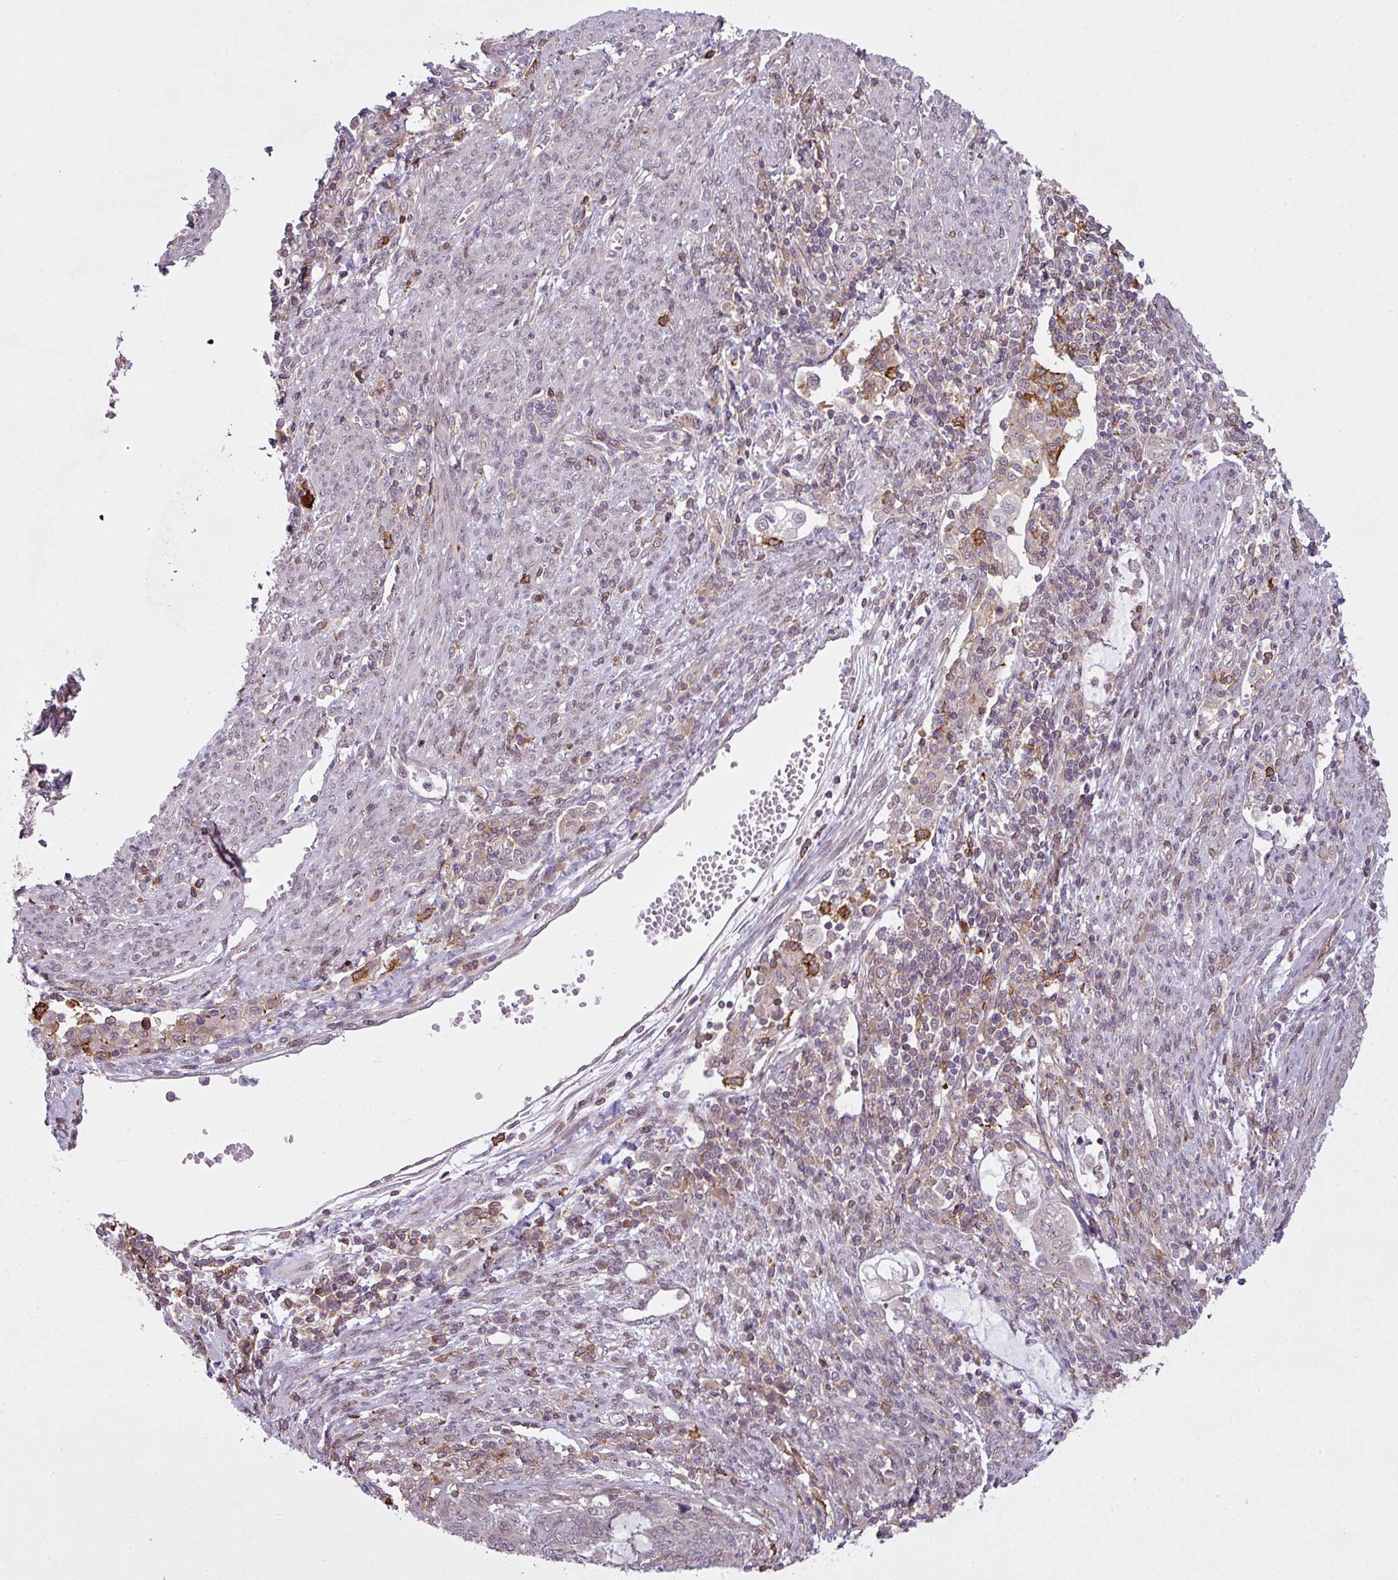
{"staining": {"intensity": "weak", "quantity": "<25%", "location": "cytoplasmic/membranous"}, "tissue": "endometrial cancer", "cell_type": "Tumor cells", "image_type": "cancer", "snomed": [{"axis": "morphology", "description": "Adenocarcinoma, NOS"}, {"axis": "topography", "description": "Uterus"}, {"axis": "topography", "description": "Endometrium"}], "caption": "An immunohistochemistry (IHC) histopathology image of endometrial cancer is shown. There is no staining in tumor cells of endometrial cancer.", "gene": "ZC2HC1C", "patient": {"sex": "female", "age": 70}}